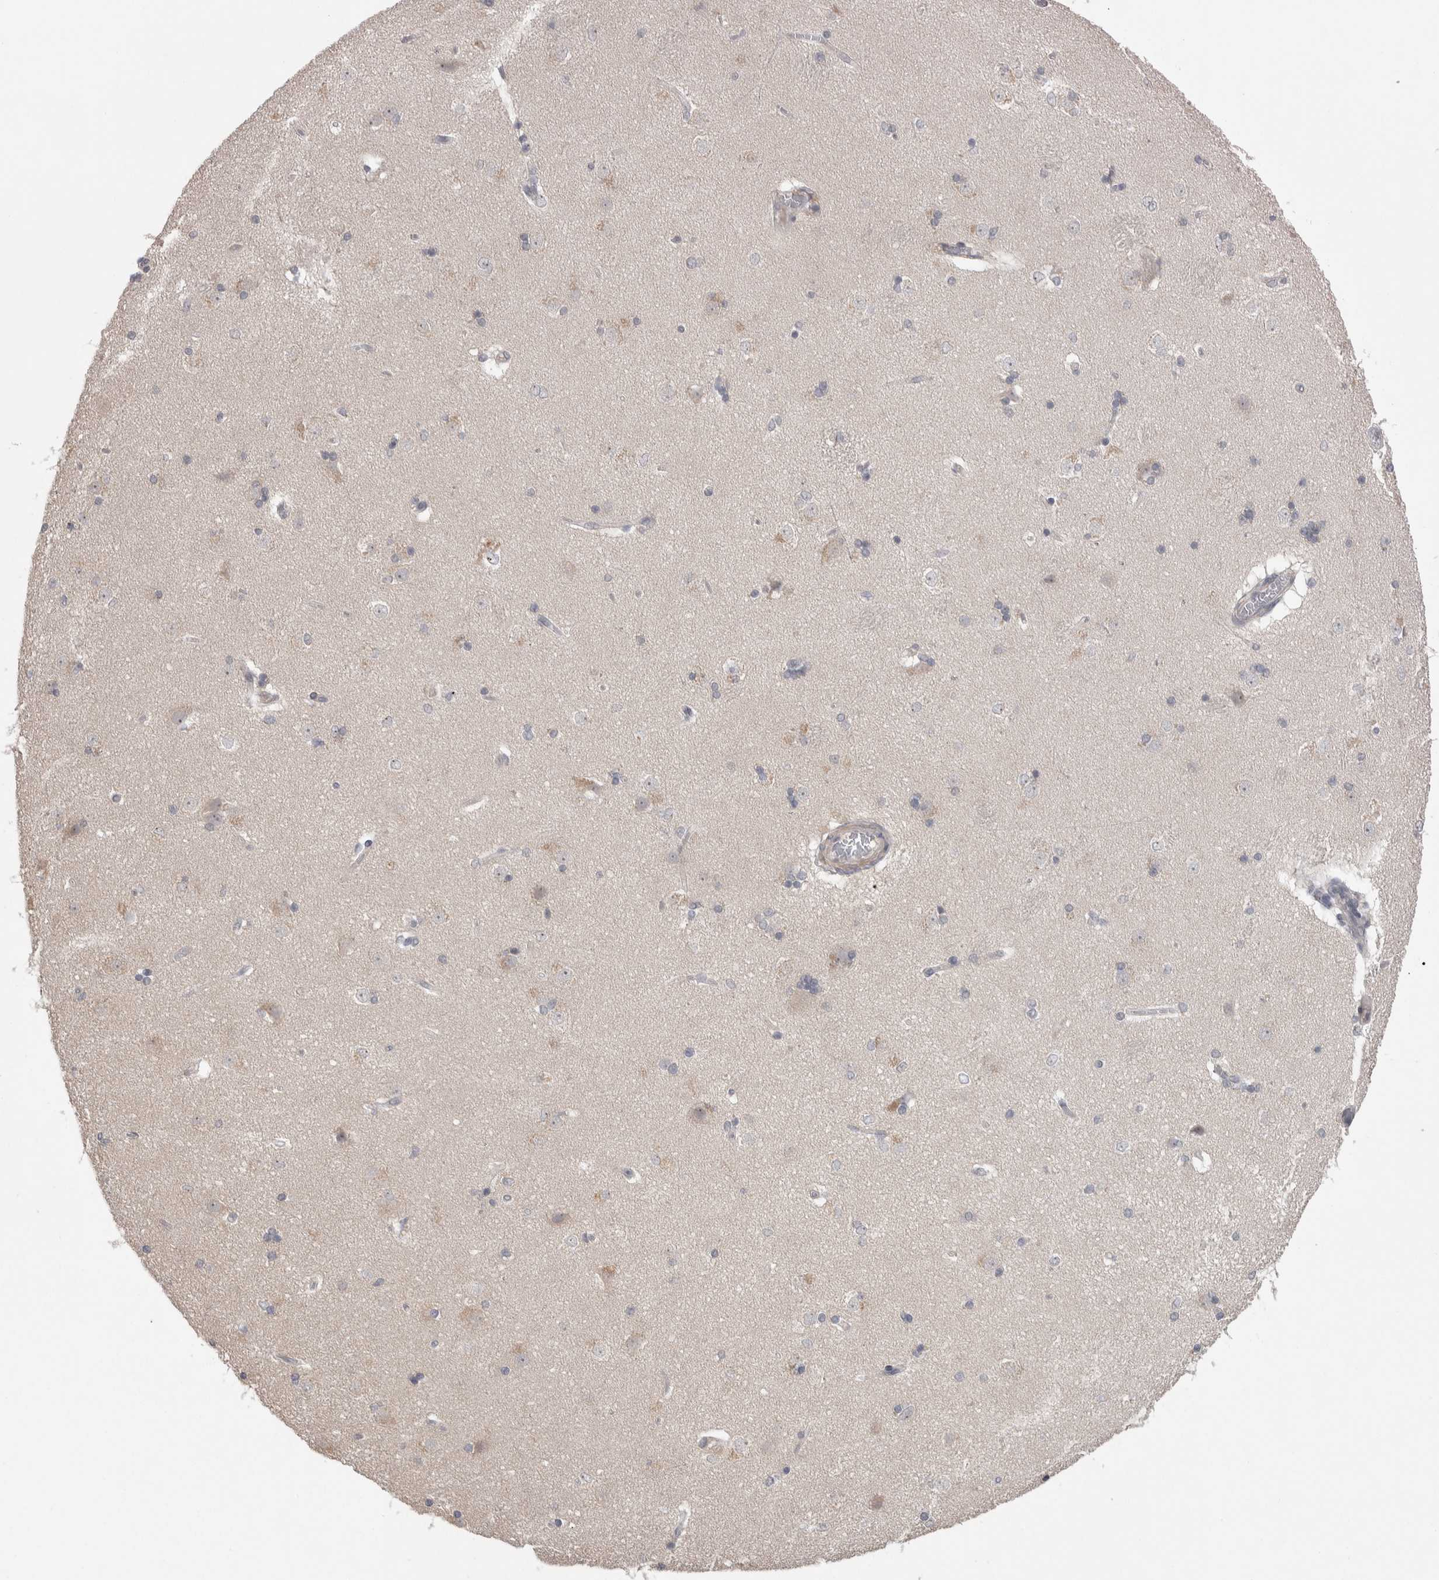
{"staining": {"intensity": "negative", "quantity": "none", "location": "none"}, "tissue": "caudate", "cell_type": "Glial cells", "image_type": "normal", "snomed": [{"axis": "morphology", "description": "Normal tissue, NOS"}, {"axis": "topography", "description": "Lateral ventricle wall"}], "caption": "Immunohistochemical staining of benign caudate demonstrates no significant staining in glial cells. (IHC, brightfield microscopy, high magnification).", "gene": "CUL2", "patient": {"sex": "female", "age": 19}}